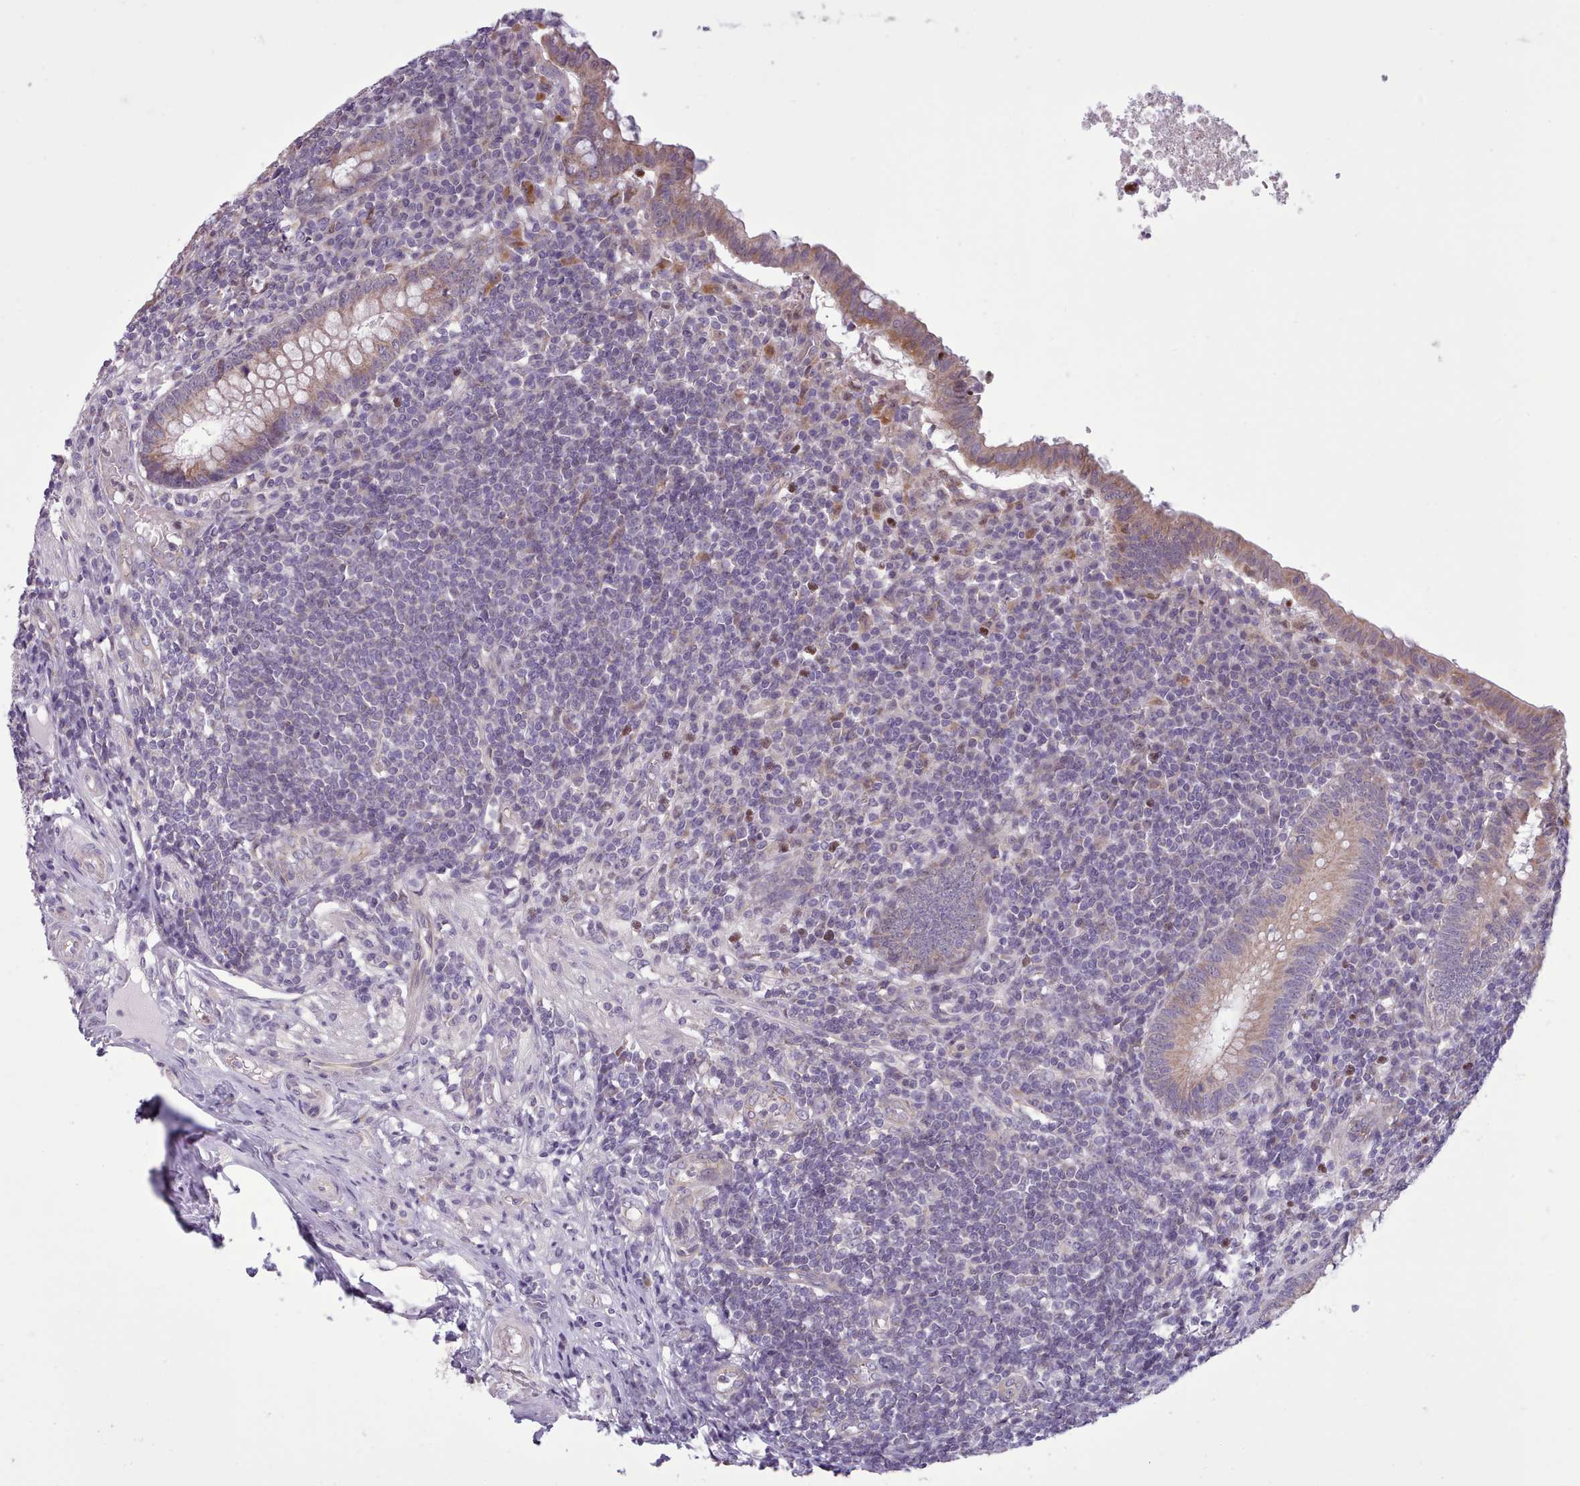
{"staining": {"intensity": "weak", "quantity": ">75%", "location": "cytoplasmic/membranous"}, "tissue": "appendix", "cell_type": "Glandular cells", "image_type": "normal", "snomed": [{"axis": "morphology", "description": "Normal tissue, NOS"}, {"axis": "topography", "description": "Appendix"}], "caption": "IHC image of unremarkable appendix: appendix stained using immunohistochemistry (IHC) displays low levels of weak protein expression localized specifically in the cytoplasmic/membranous of glandular cells, appearing as a cytoplasmic/membranous brown color.", "gene": "SLURP1", "patient": {"sex": "male", "age": 83}}